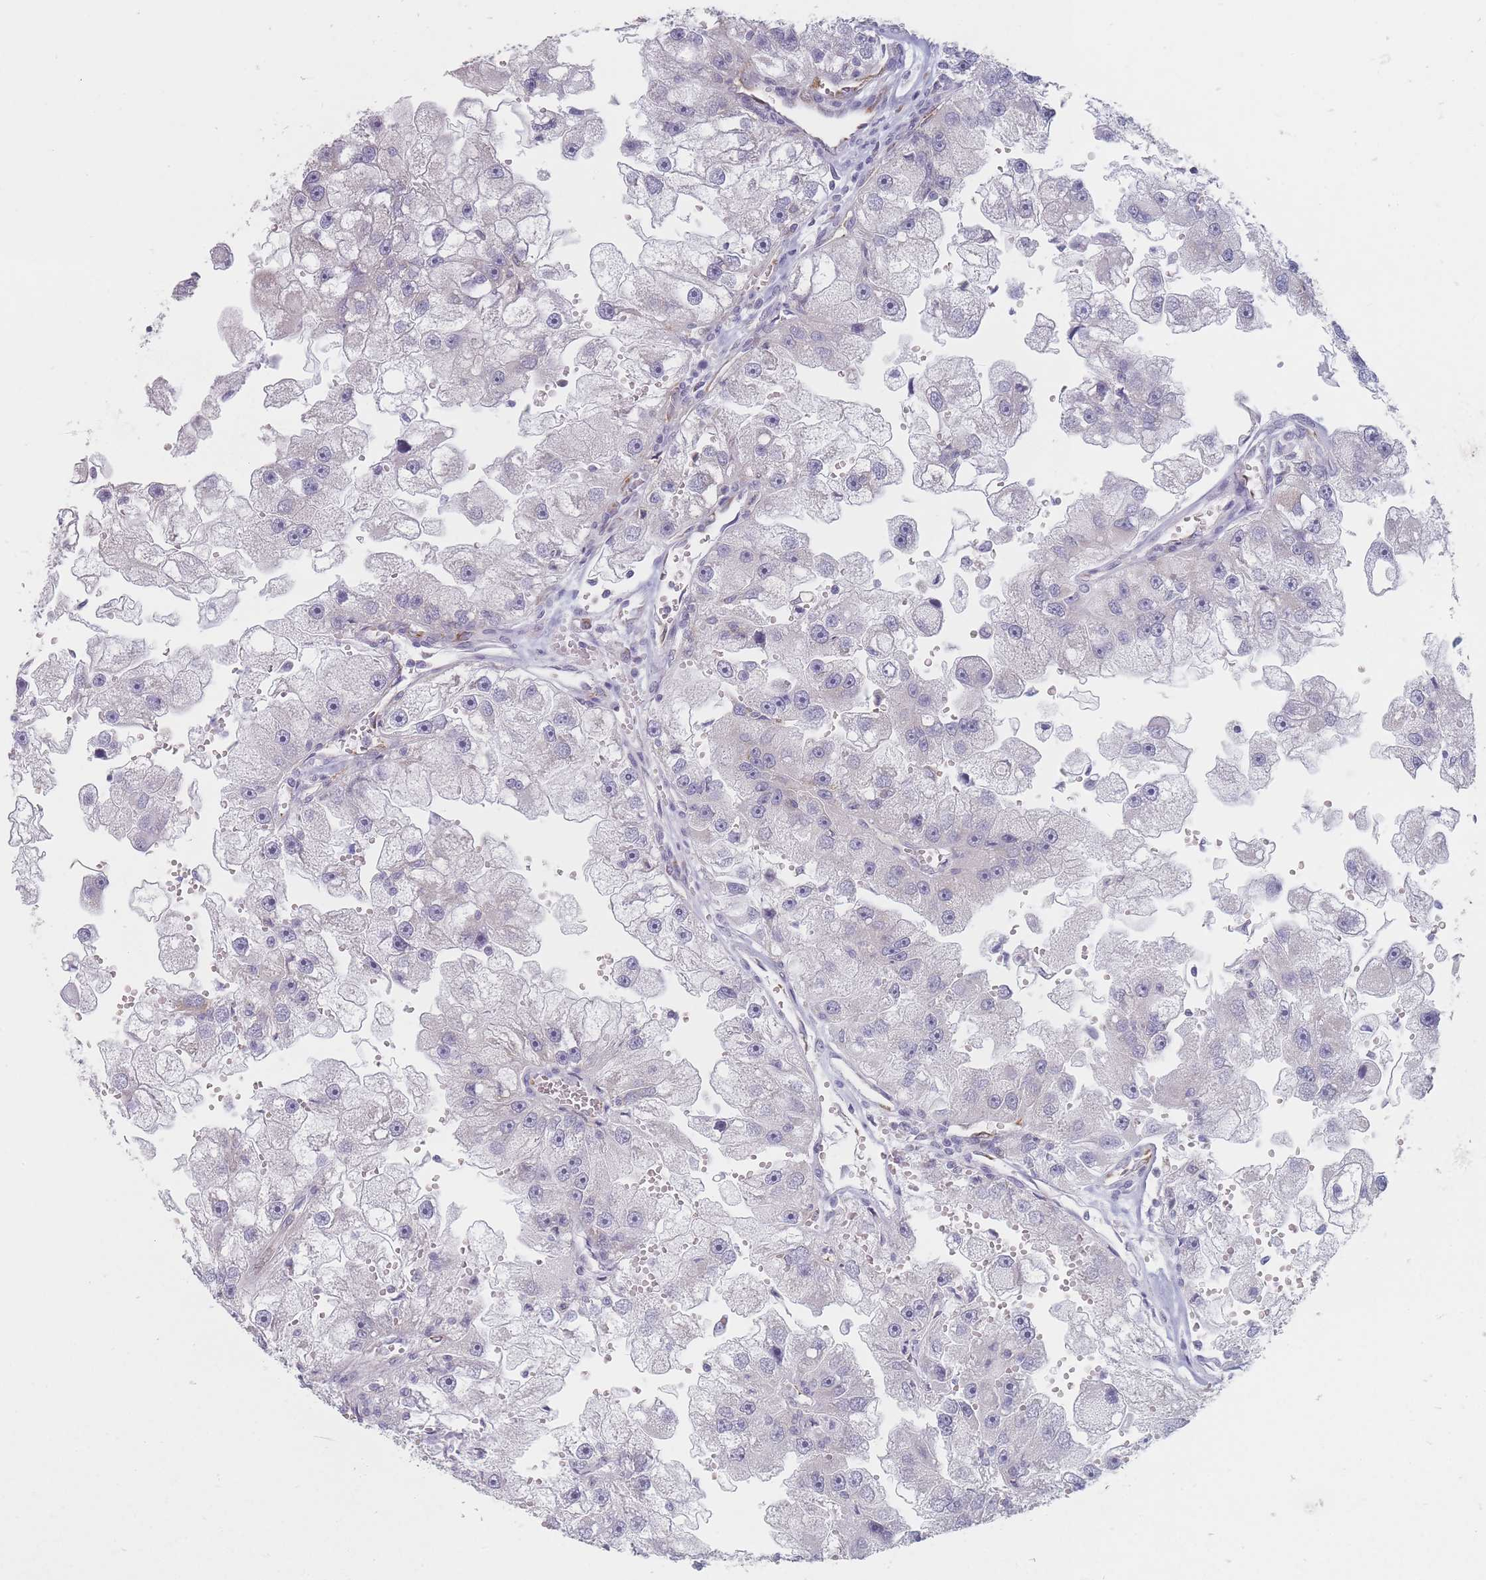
{"staining": {"intensity": "negative", "quantity": "none", "location": "none"}, "tissue": "renal cancer", "cell_type": "Tumor cells", "image_type": "cancer", "snomed": [{"axis": "morphology", "description": "Adenocarcinoma, NOS"}, {"axis": "topography", "description": "Kidney"}], "caption": "A histopathology image of human adenocarcinoma (renal) is negative for staining in tumor cells.", "gene": "MAP1S", "patient": {"sex": "male", "age": 63}}